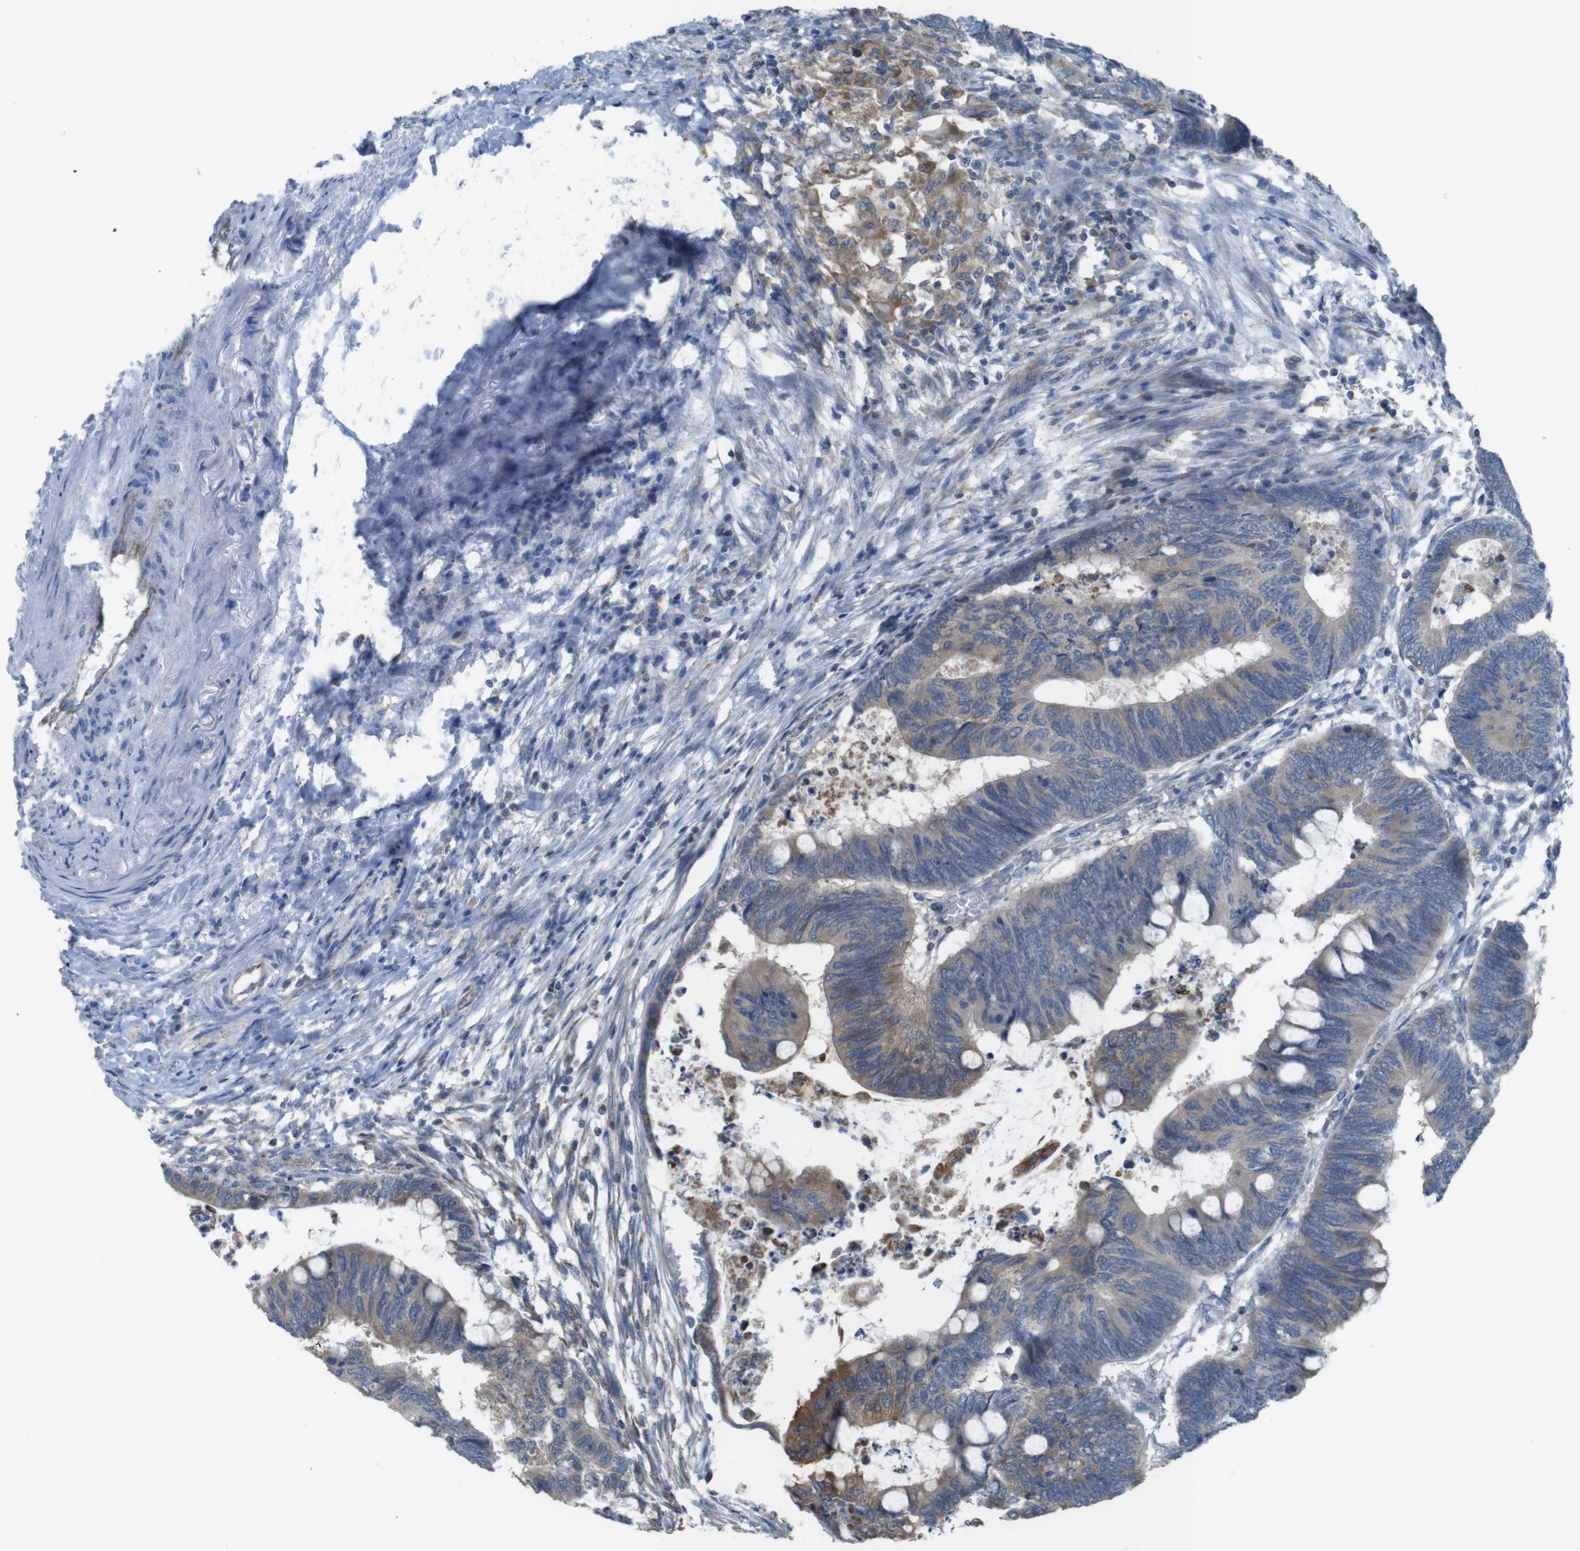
{"staining": {"intensity": "moderate", "quantity": "<25%", "location": "cytoplasmic/membranous"}, "tissue": "colorectal cancer", "cell_type": "Tumor cells", "image_type": "cancer", "snomed": [{"axis": "morphology", "description": "Normal tissue, NOS"}, {"axis": "morphology", "description": "Adenocarcinoma, NOS"}, {"axis": "topography", "description": "Rectum"}, {"axis": "topography", "description": "Peripheral nerve tissue"}], "caption": "DAB (3,3'-diaminobenzidine) immunohistochemical staining of colorectal cancer (adenocarcinoma) shows moderate cytoplasmic/membranous protein positivity in about <25% of tumor cells.", "gene": "GRIK2", "patient": {"sex": "male", "age": 92}}